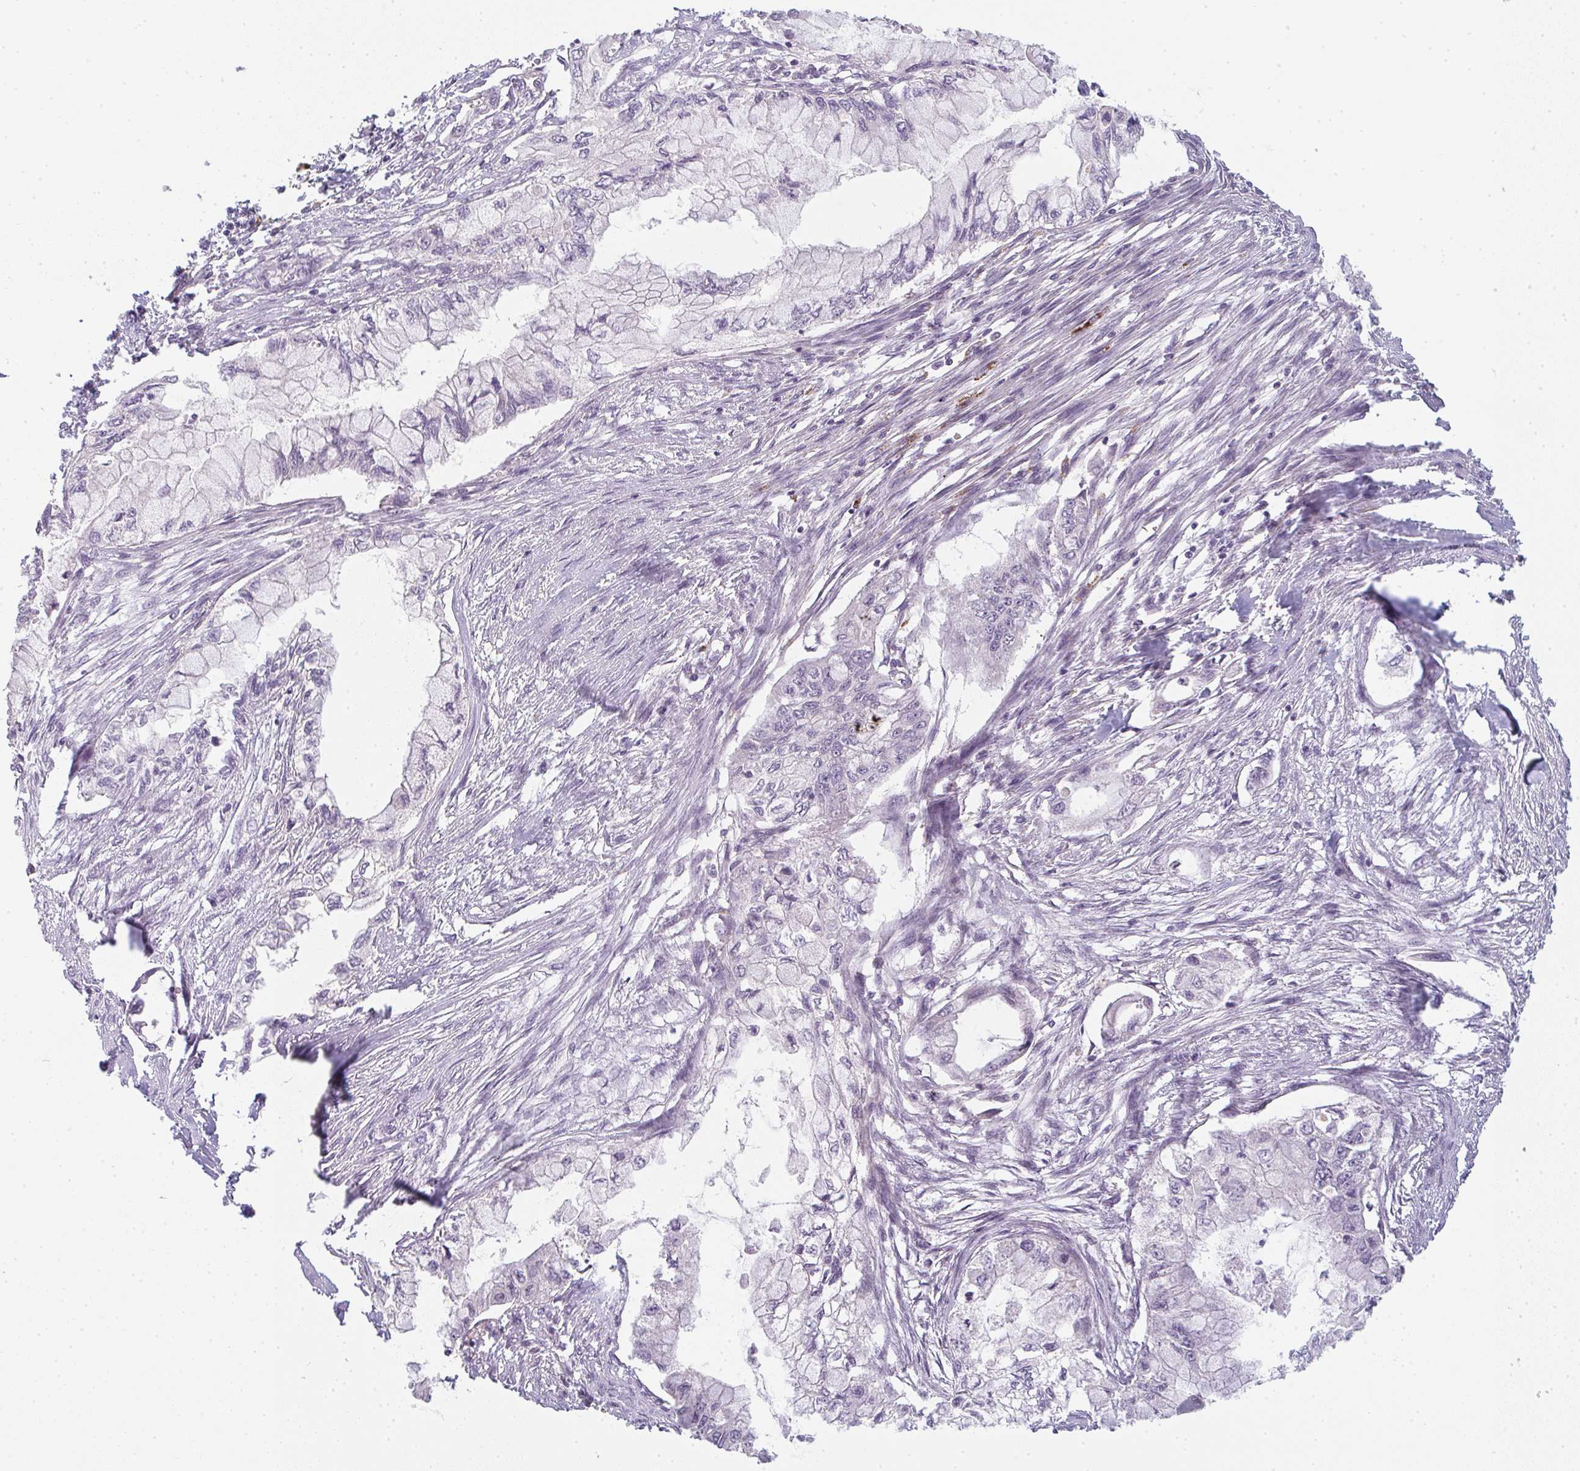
{"staining": {"intensity": "negative", "quantity": "none", "location": "none"}, "tissue": "pancreatic cancer", "cell_type": "Tumor cells", "image_type": "cancer", "snomed": [{"axis": "morphology", "description": "Adenocarcinoma, NOS"}, {"axis": "topography", "description": "Pancreas"}], "caption": "Pancreatic adenocarcinoma stained for a protein using immunohistochemistry (IHC) reveals no expression tumor cells.", "gene": "TMEM237", "patient": {"sex": "male", "age": 48}}